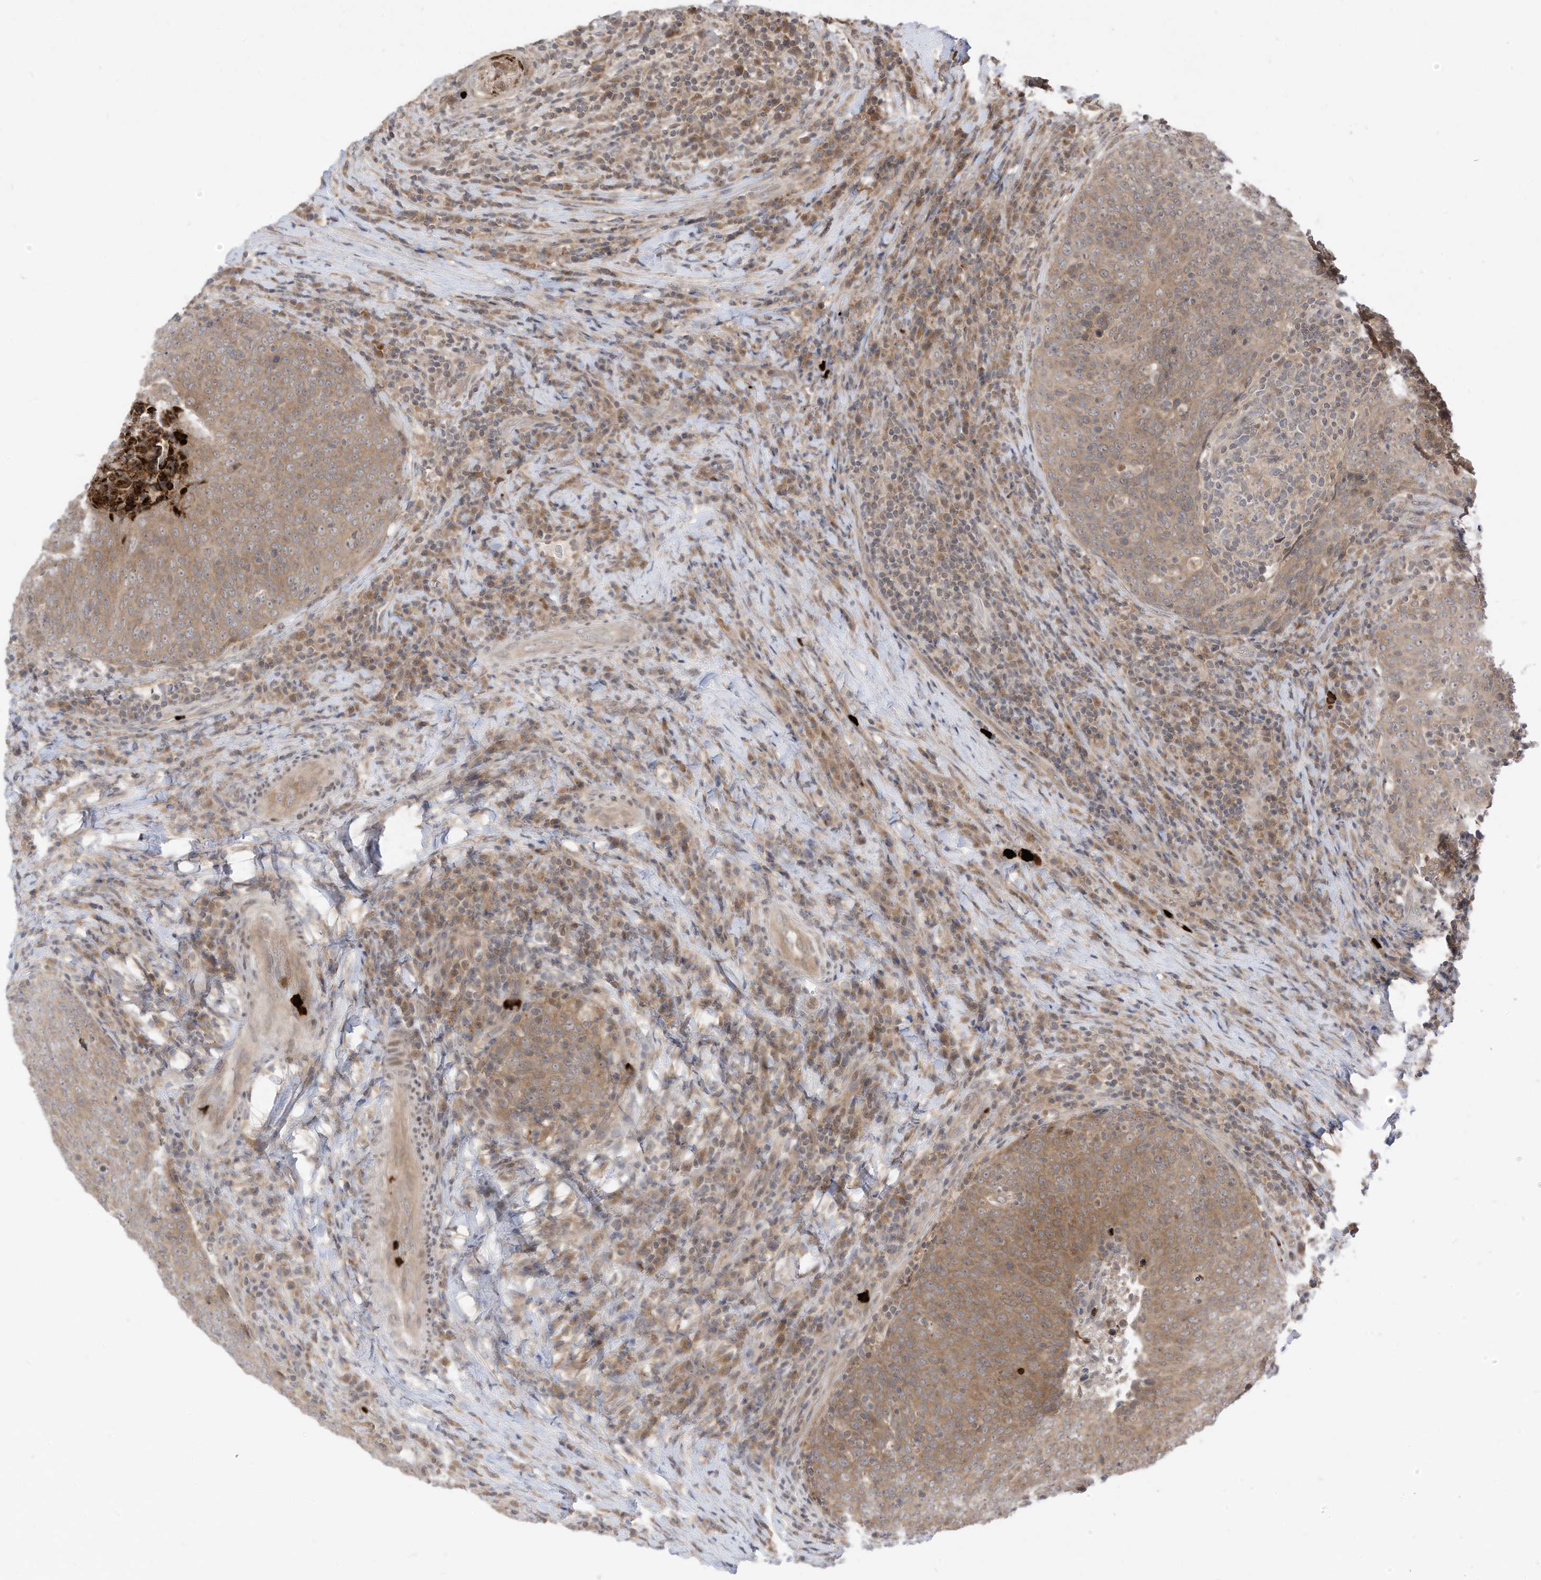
{"staining": {"intensity": "weak", "quantity": "25%-75%", "location": "cytoplasmic/membranous"}, "tissue": "head and neck cancer", "cell_type": "Tumor cells", "image_type": "cancer", "snomed": [{"axis": "morphology", "description": "Squamous cell carcinoma, NOS"}, {"axis": "morphology", "description": "Squamous cell carcinoma, metastatic, NOS"}, {"axis": "topography", "description": "Lymph node"}, {"axis": "topography", "description": "Head-Neck"}], "caption": "Immunohistochemical staining of human squamous cell carcinoma (head and neck) exhibits low levels of weak cytoplasmic/membranous protein expression in approximately 25%-75% of tumor cells.", "gene": "CNKSR1", "patient": {"sex": "male", "age": 62}}